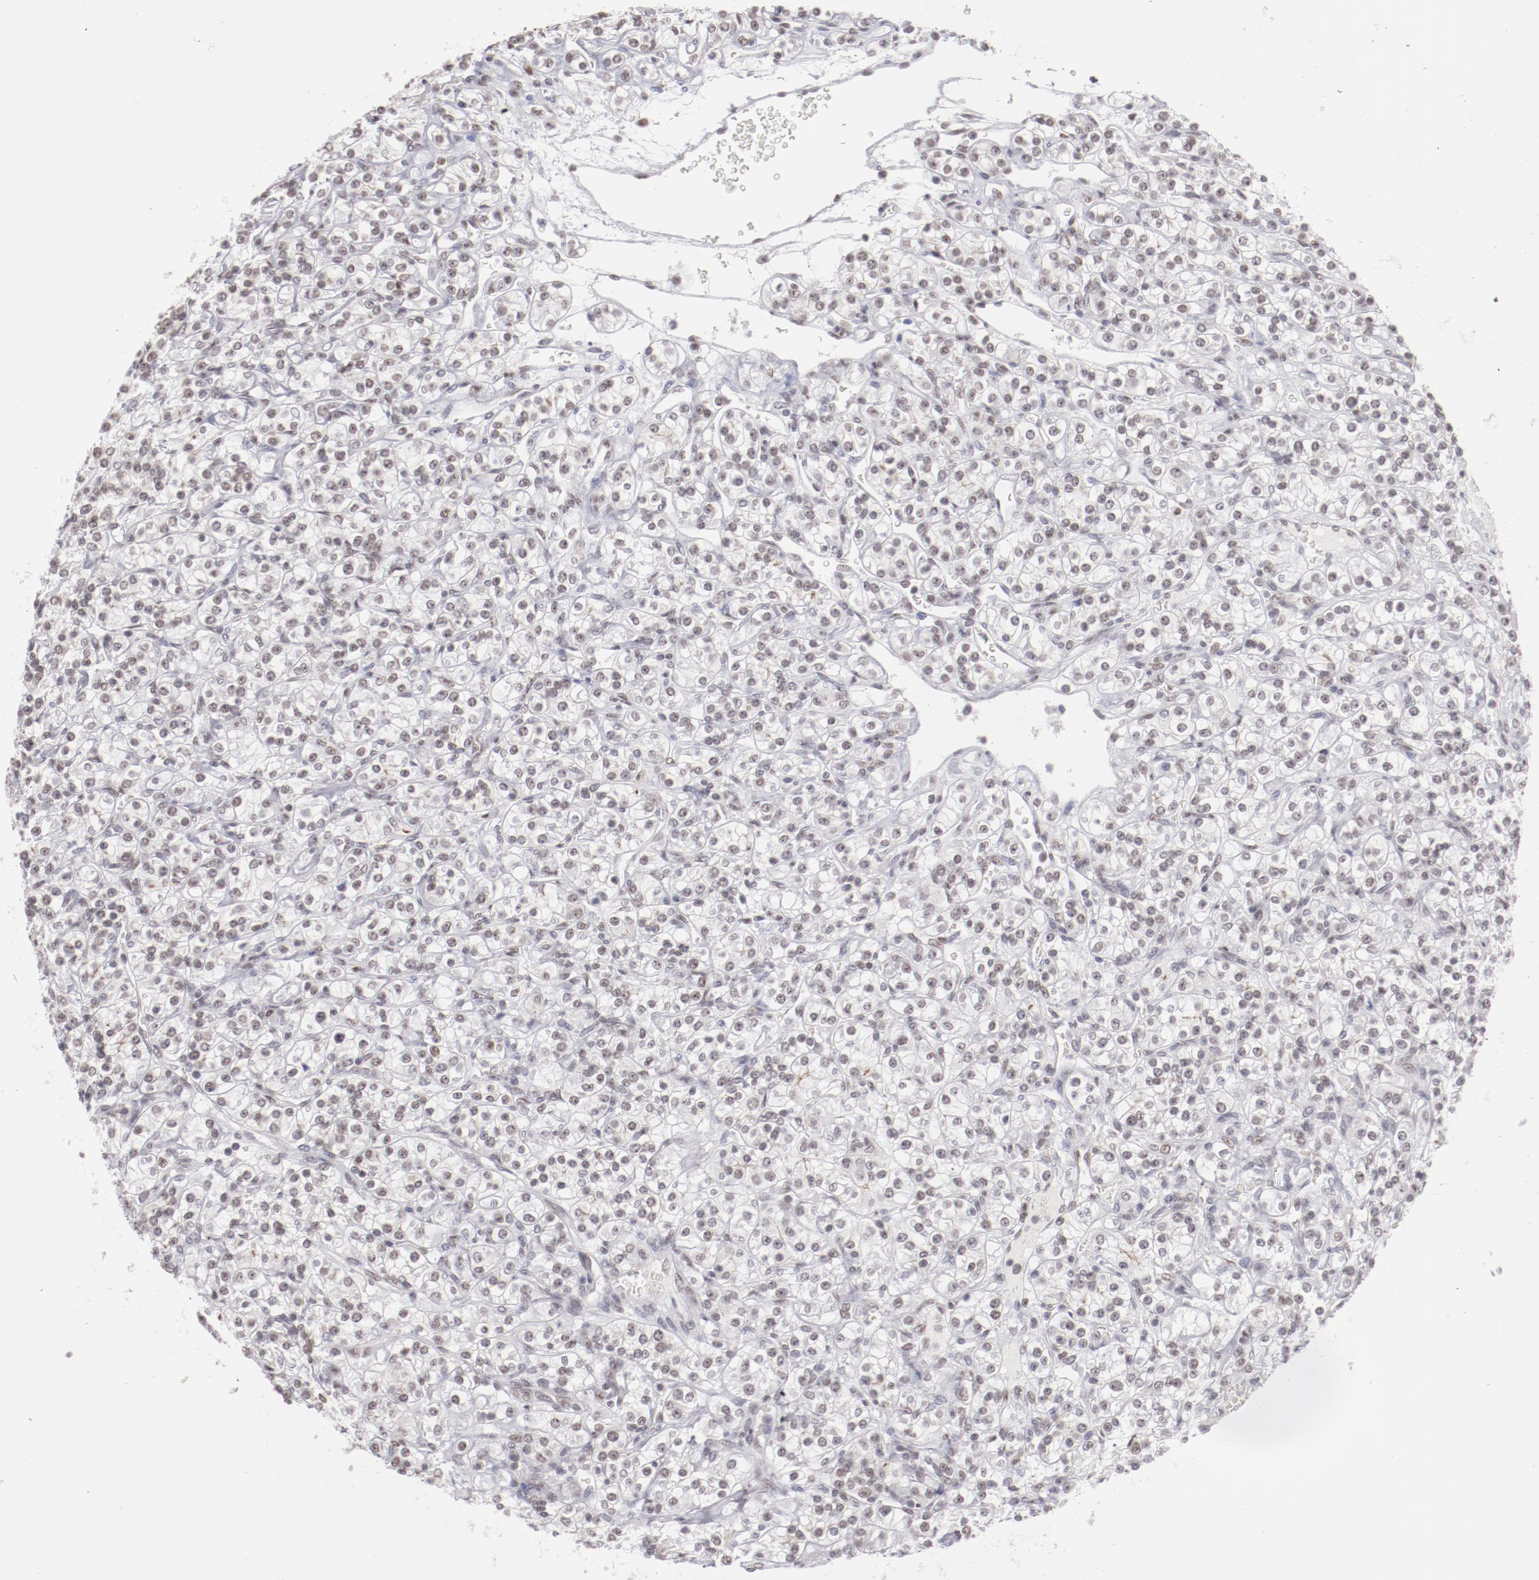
{"staining": {"intensity": "weak", "quantity": ">75%", "location": "nuclear"}, "tissue": "renal cancer", "cell_type": "Tumor cells", "image_type": "cancer", "snomed": [{"axis": "morphology", "description": "Adenocarcinoma, NOS"}, {"axis": "topography", "description": "Kidney"}], "caption": "Renal cancer stained for a protein (brown) demonstrates weak nuclear positive expression in approximately >75% of tumor cells.", "gene": "TFAP4", "patient": {"sex": "male", "age": 77}}